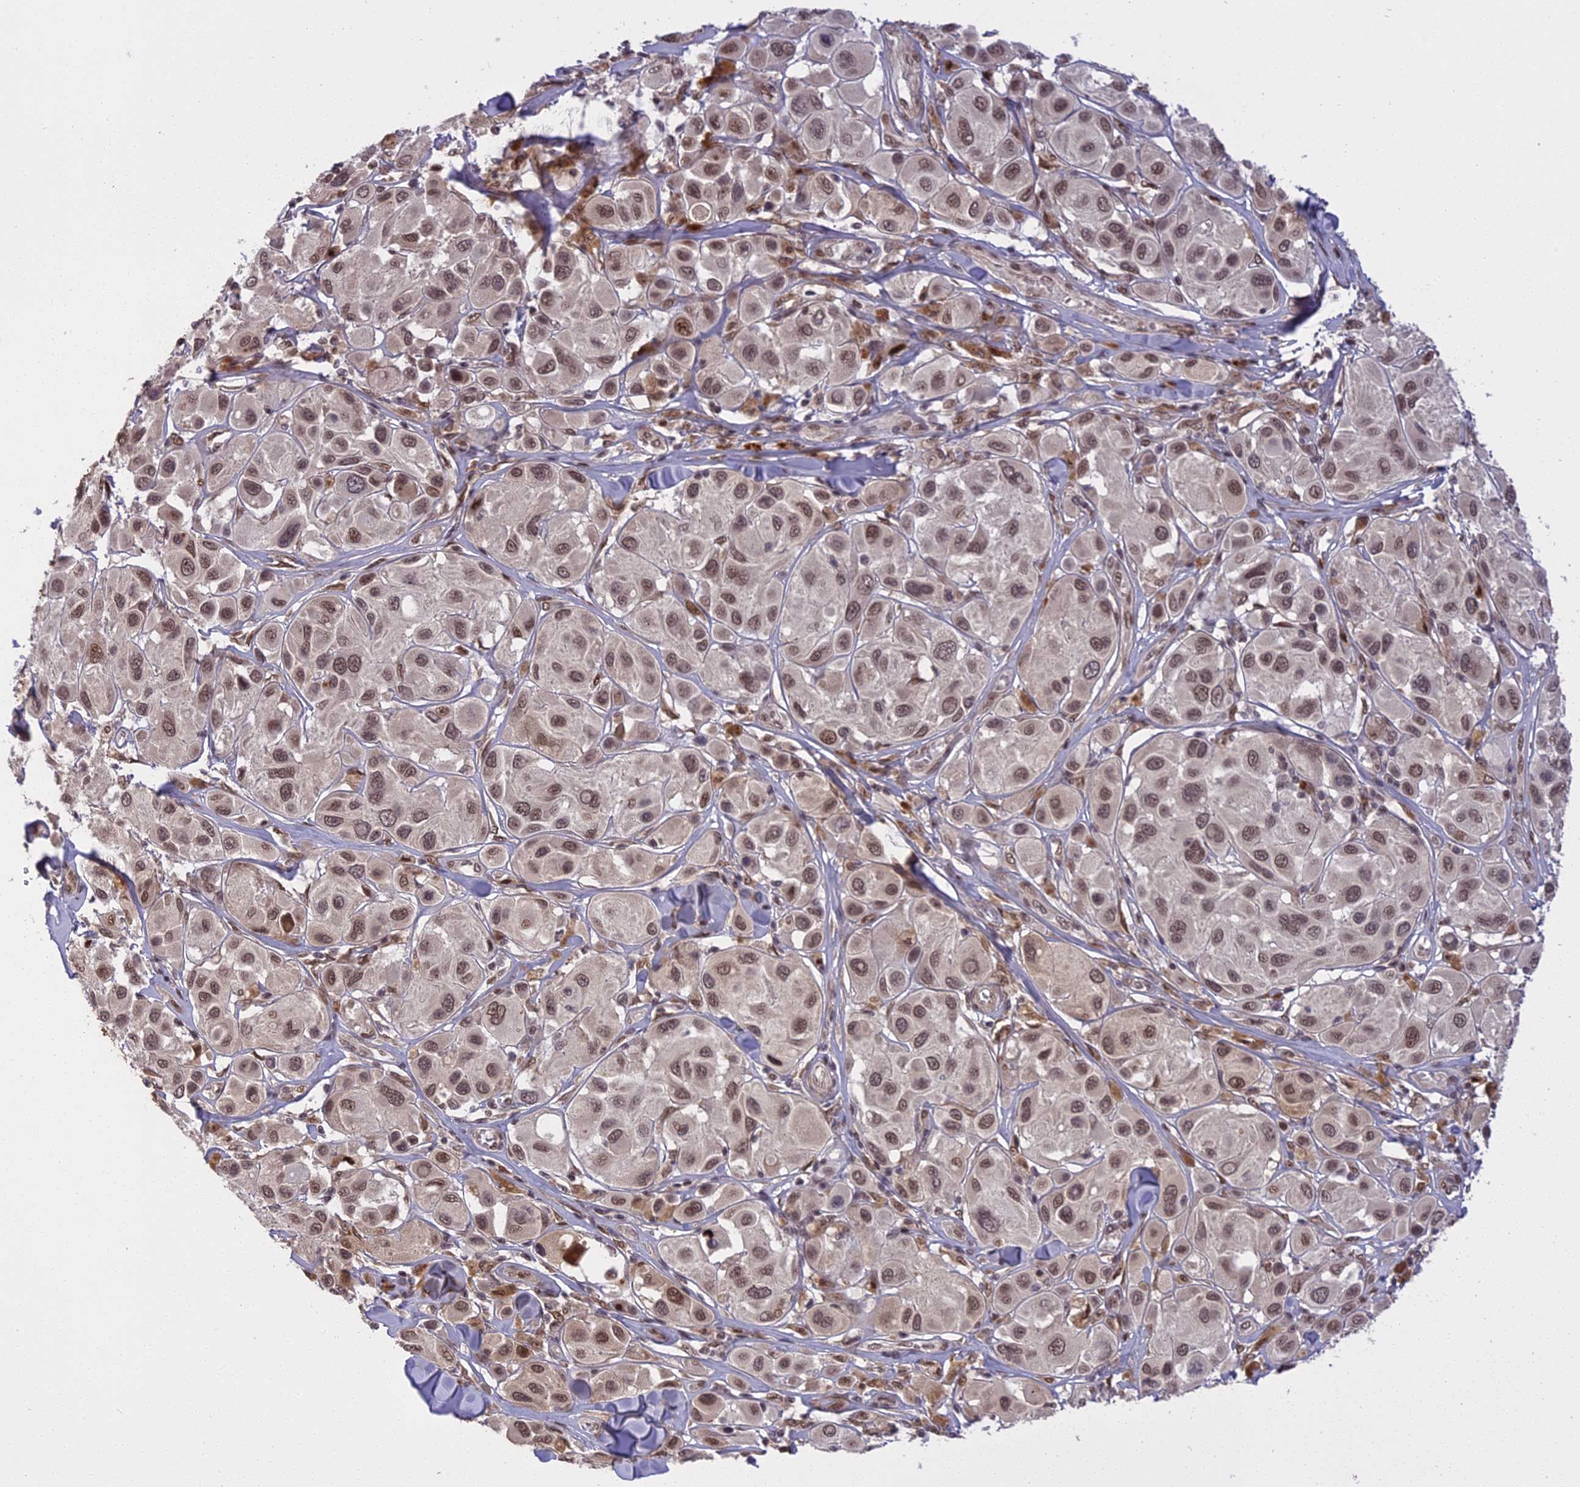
{"staining": {"intensity": "moderate", "quantity": ">75%", "location": "nuclear"}, "tissue": "melanoma", "cell_type": "Tumor cells", "image_type": "cancer", "snomed": [{"axis": "morphology", "description": "Malignant melanoma, Metastatic site"}, {"axis": "topography", "description": "Skin"}], "caption": "Approximately >75% of tumor cells in malignant melanoma (metastatic site) reveal moderate nuclear protein expression as visualized by brown immunohistochemical staining.", "gene": "PRELID2", "patient": {"sex": "male", "age": 41}}